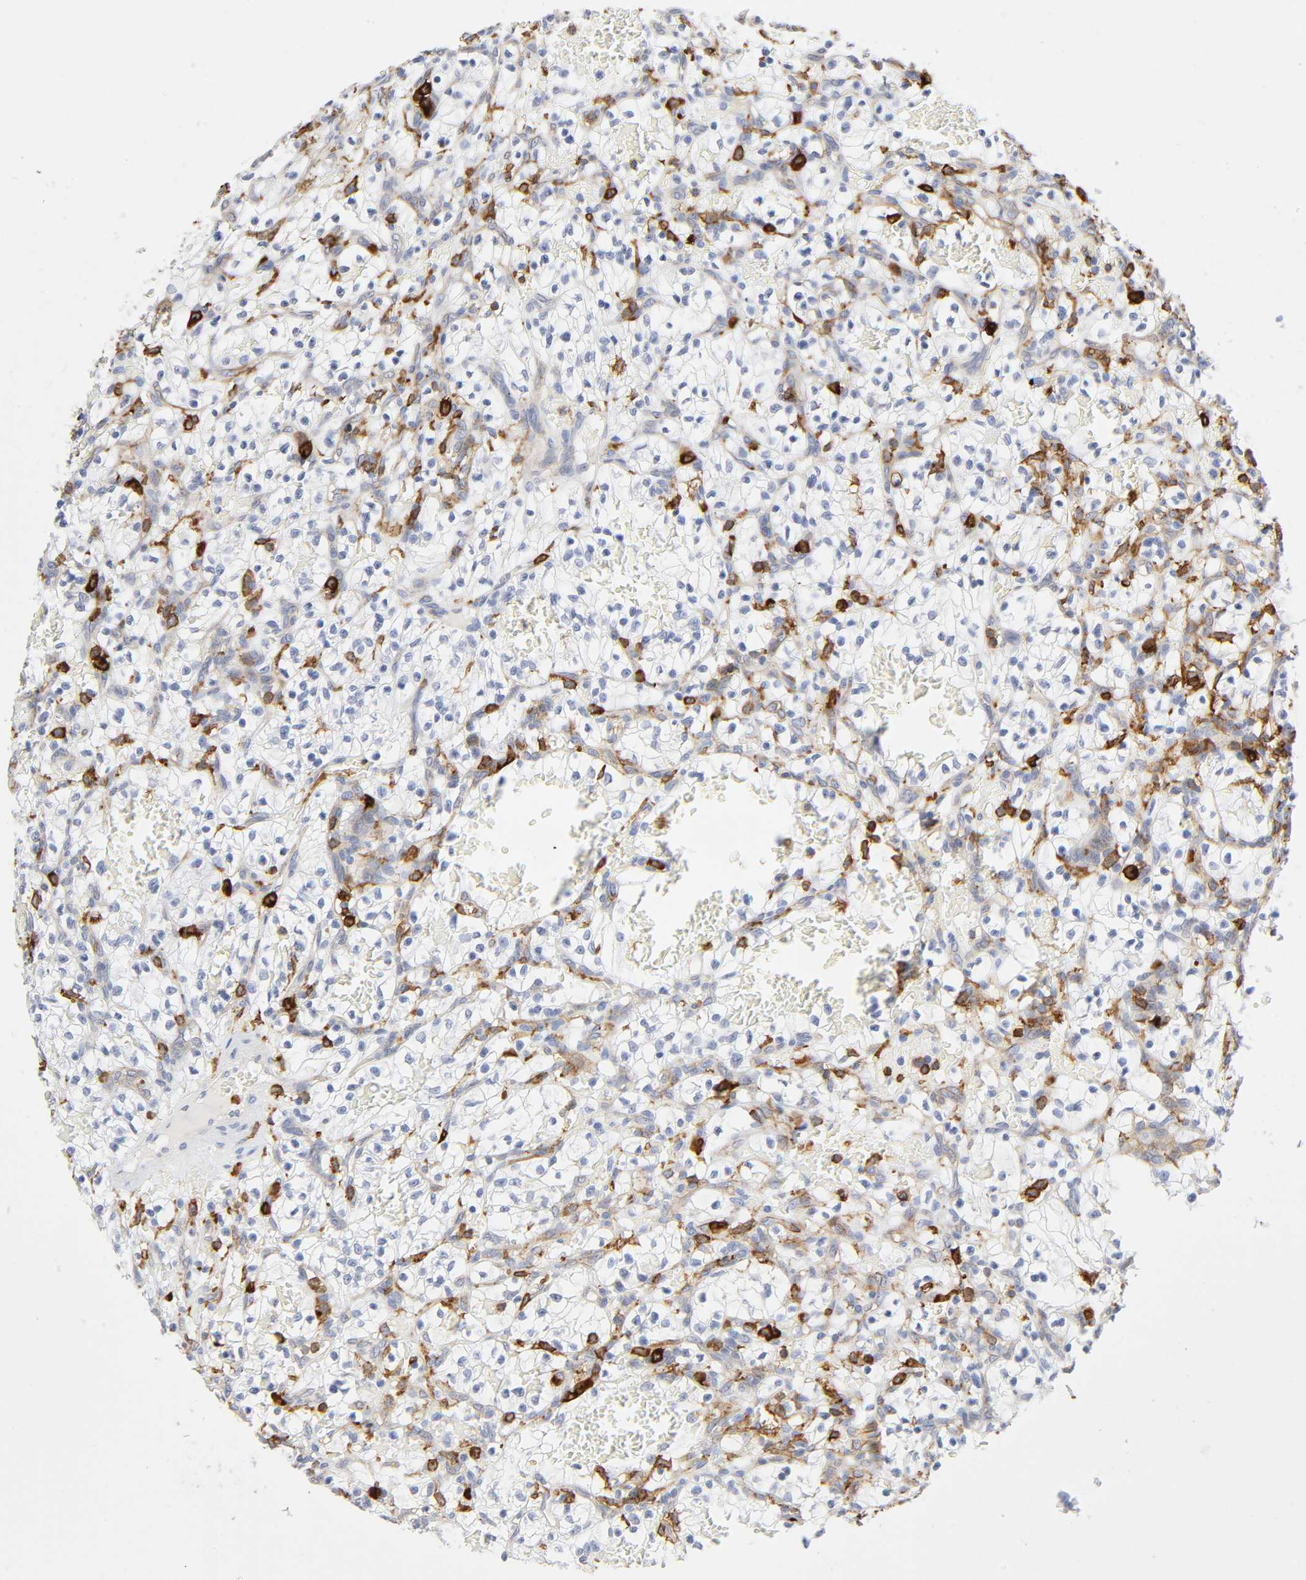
{"staining": {"intensity": "negative", "quantity": "none", "location": "none"}, "tissue": "renal cancer", "cell_type": "Tumor cells", "image_type": "cancer", "snomed": [{"axis": "morphology", "description": "Adenocarcinoma, NOS"}, {"axis": "topography", "description": "Kidney"}], "caption": "Immunohistochemical staining of adenocarcinoma (renal) displays no significant staining in tumor cells. Brightfield microscopy of immunohistochemistry stained with DAB (brown) and hematoxylin (blue), captured at high magnification.", "gene": "LYN", "patient": {"sex": "female", "age": 57}}